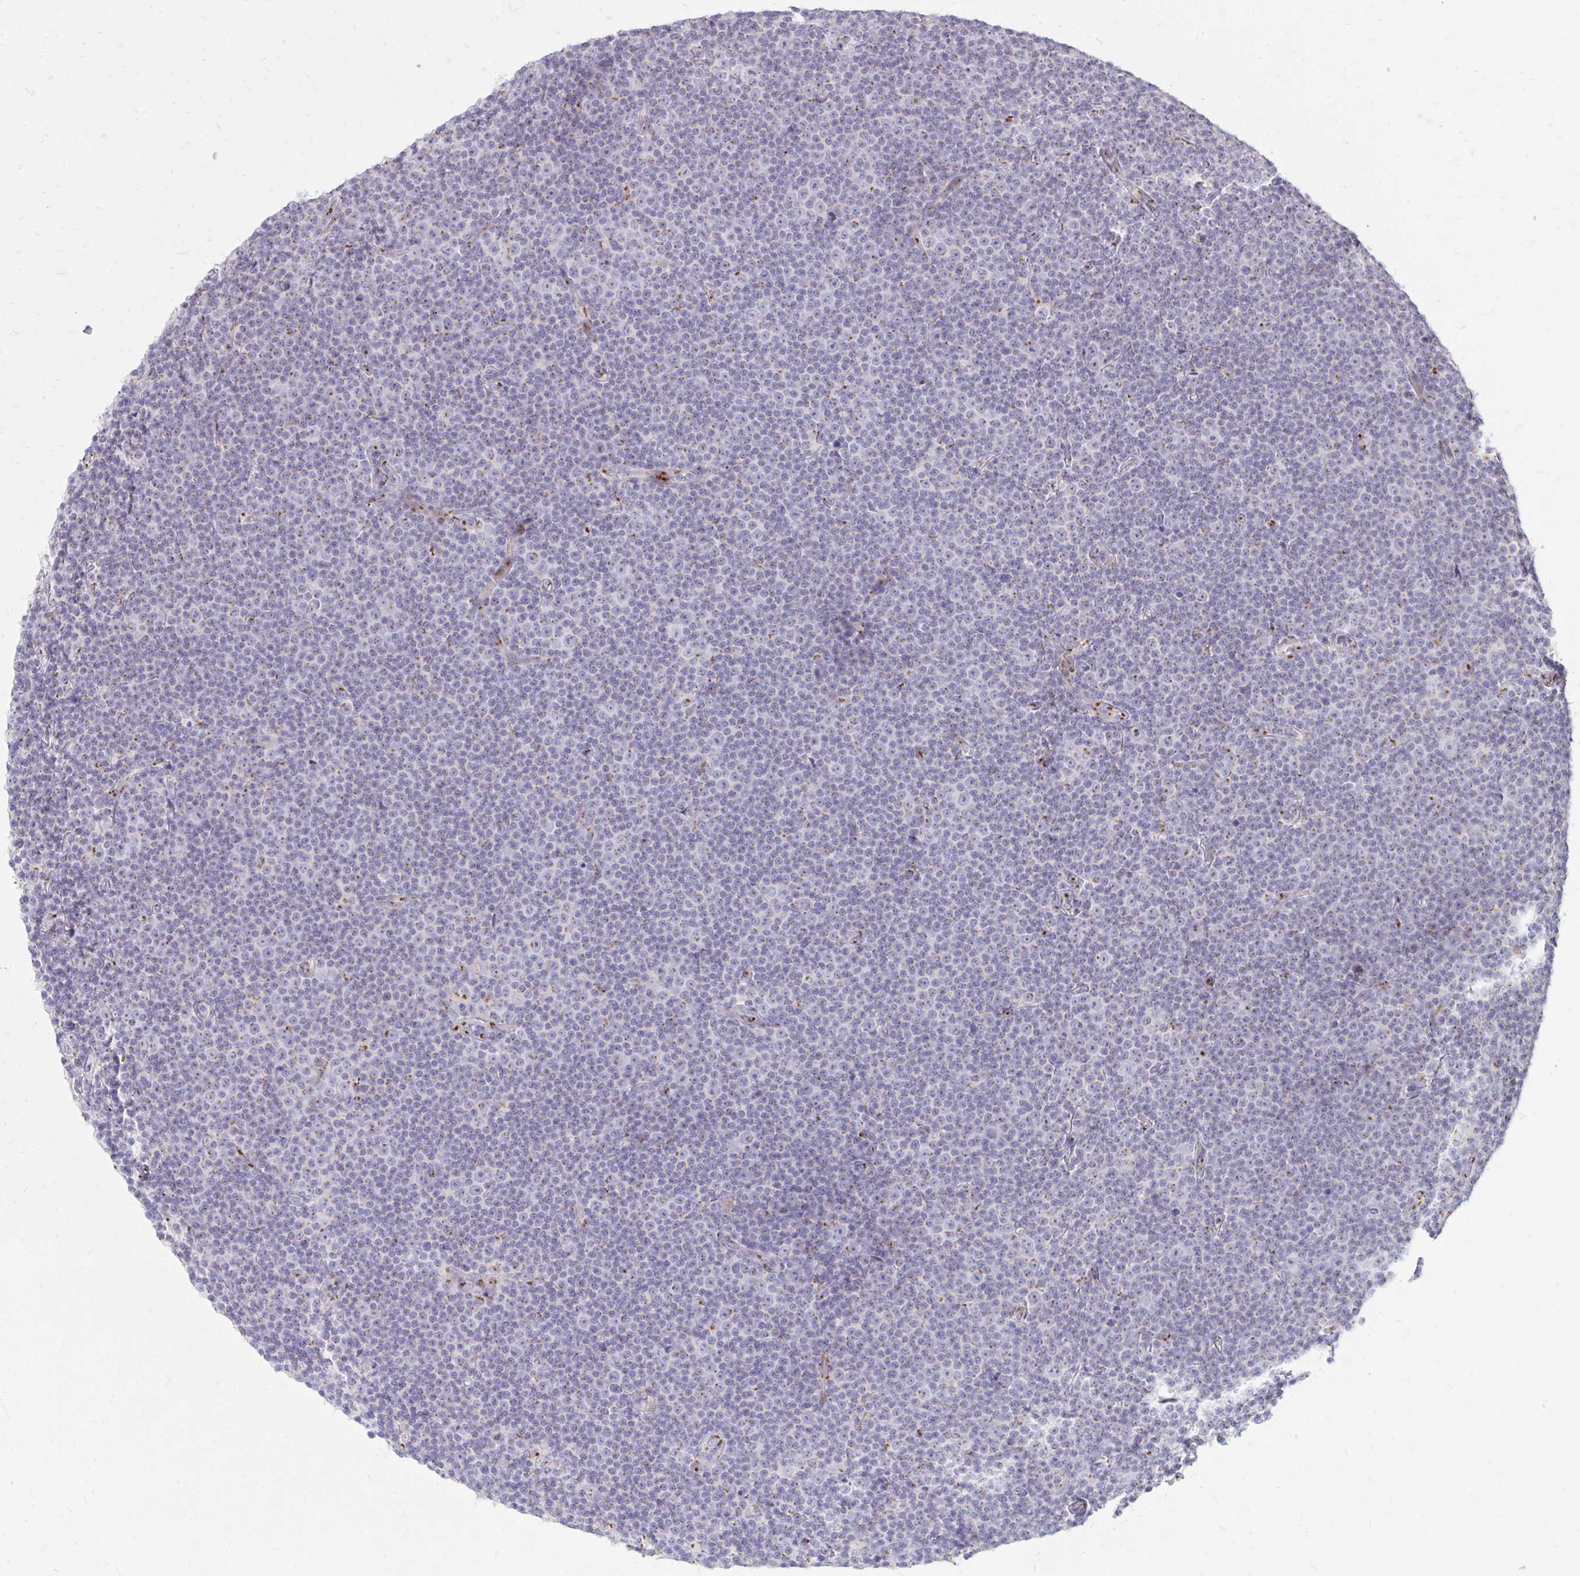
{"staining": {"intensity": "negative", "quantity": "none", "location": "none"}, "tissue": "lymphoma", "cell_type": "Tumor cells", "image_type": "cancer", "snomed": [{"axis": "morphology", "description": "Malignant lymphoma, non-Hodgkin's type, Low grade"}, {"axis": "topography", "description": "Lymph node"}], "caption": "Tumor cells are negative for protein expression in human malignant lymphoma, non-Hodgkin's type (low-grade).", "gene": "RAB6B", "patient": {"sex": "female", "age": 67}}